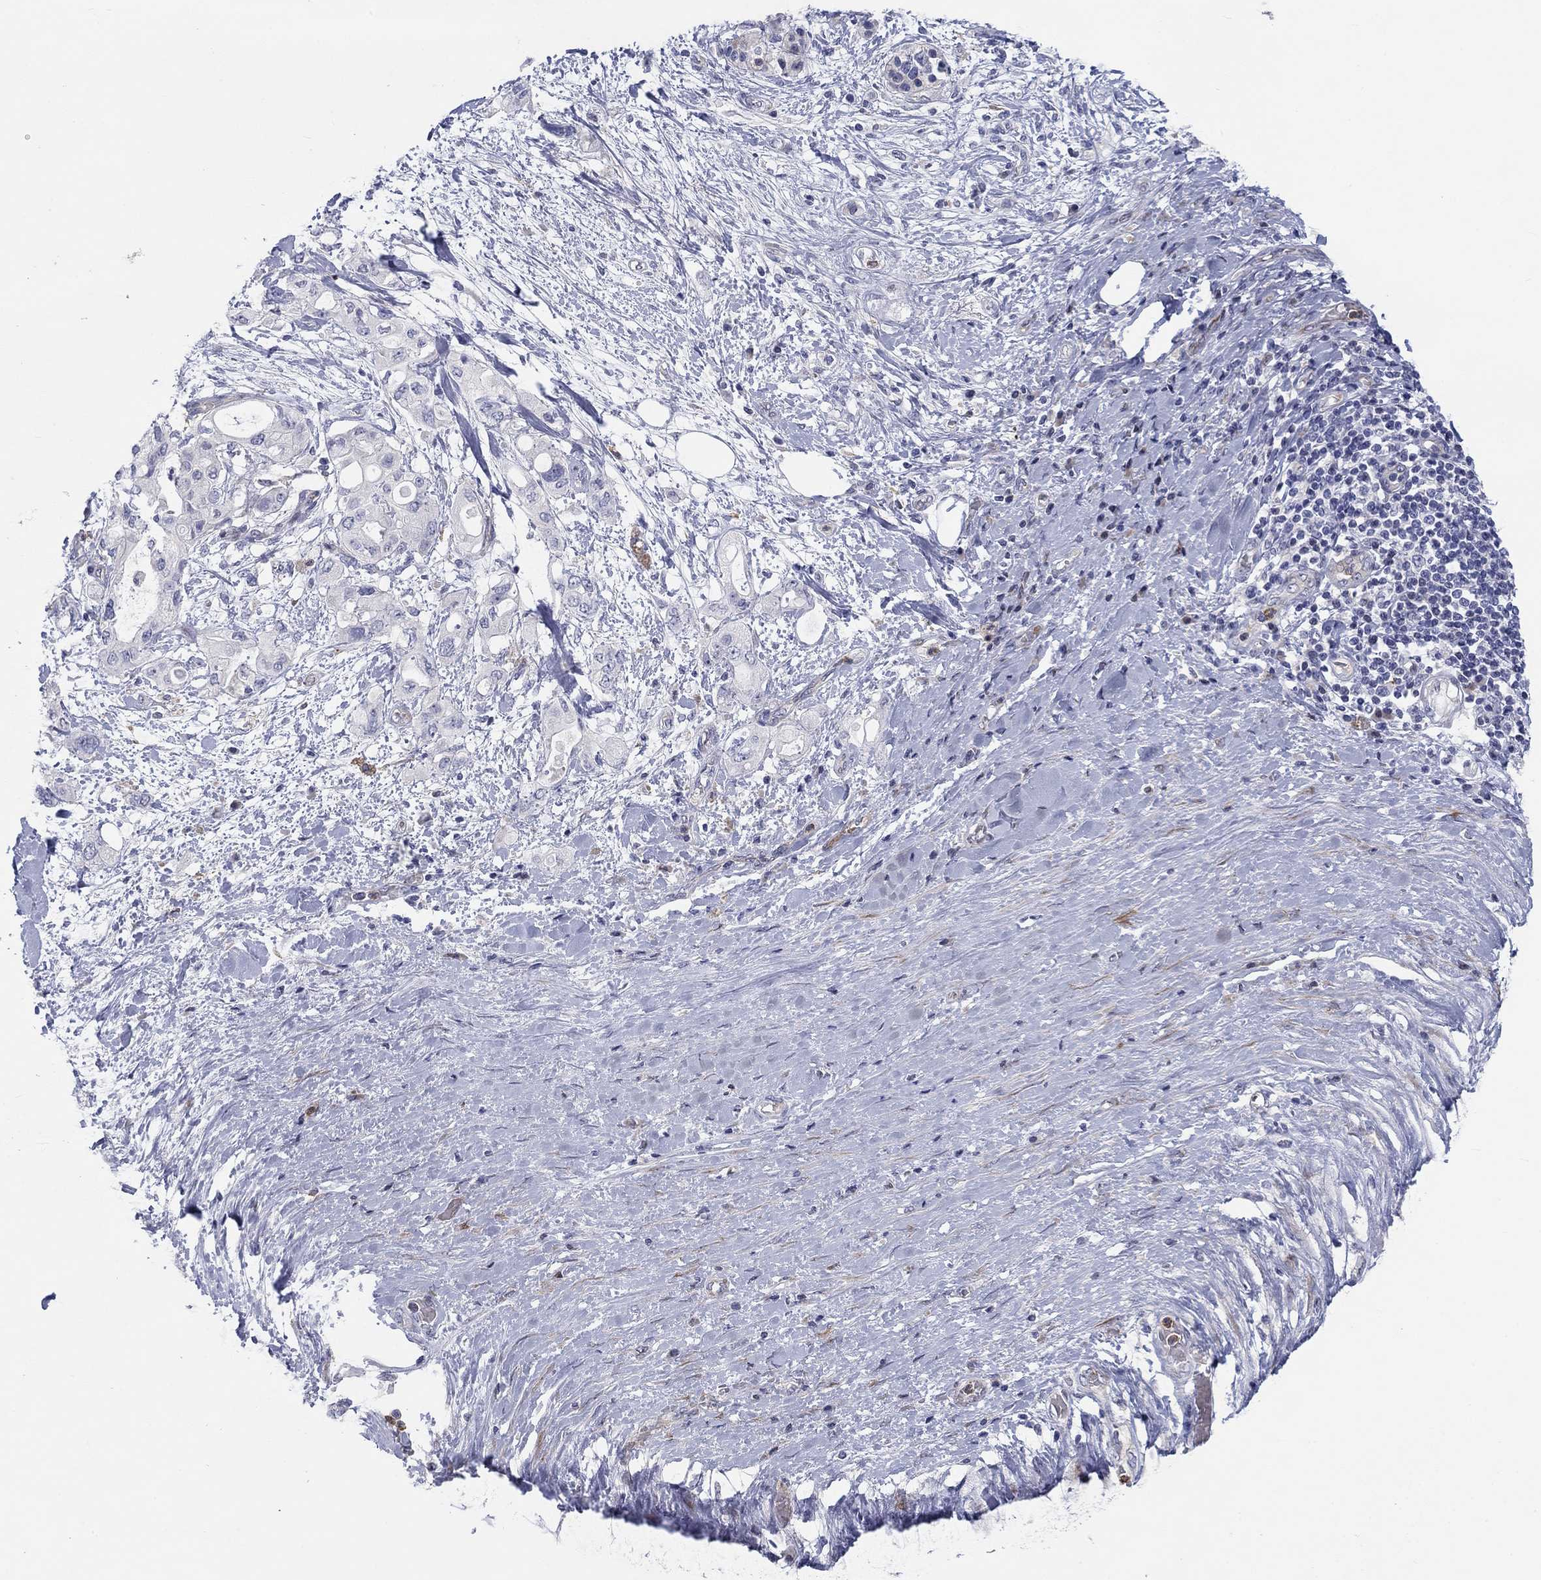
{"staining": {"intensity": "negative", "quantity": "none", "location": "none"}, "tissue": "pancreatic cancer", "cell_type": "Tumor cells", "image_type": "cancer", "snomed": [{"axis": "morphology", "description": "Adenocarcinoma, NOS"}, {"axis": "topography", "description": "Pancreas"}], "caption": "Human pancreatic cancer (adenocarcinoma) stained for a protein using immunohistochemistry reveals no positivity in tumor cells.", "gene": "ARHGAP36", "patient": {"sex": "female", "age": 56}}